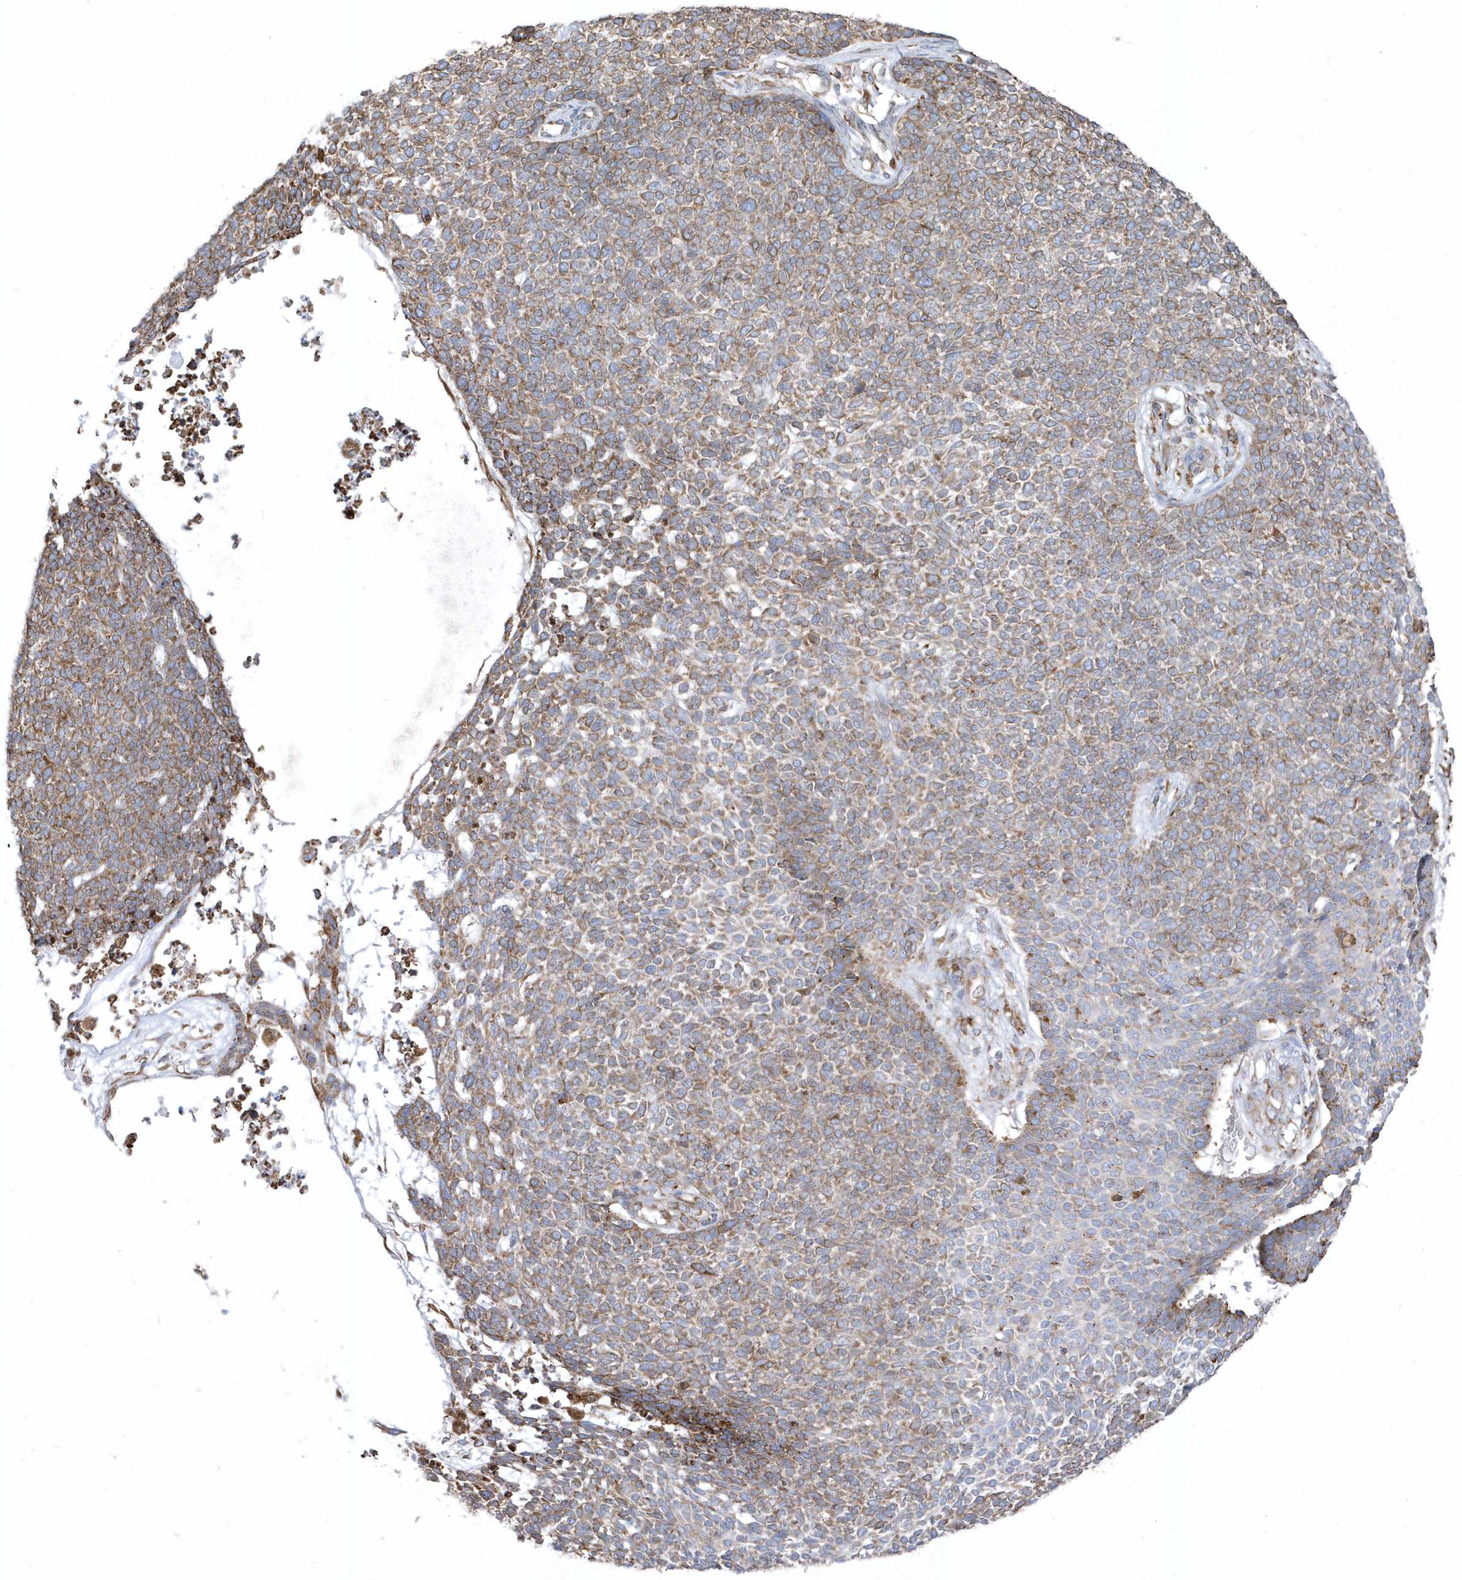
{"staining": {"intensity": "moderate", "quantity": ">75%", "location": "cytoplasmic/membranous"}, "tissue": "skin cancer", "cell_type": "Tumor cells", "image_type": "cancer", "snomed": [{"axis": "morphology", "description": "Basal cell carcinoma"}, {"axis": "topography", "description": "Skin"}], "caption": "Protein analysis of skin basal cell carcinoma tissue exhibits moderate cytoplasmic/membranous expression in approximately >75% of tumor cells.", "gene": "PDIA6", "patient": {"sex": "female", "age": 84}}